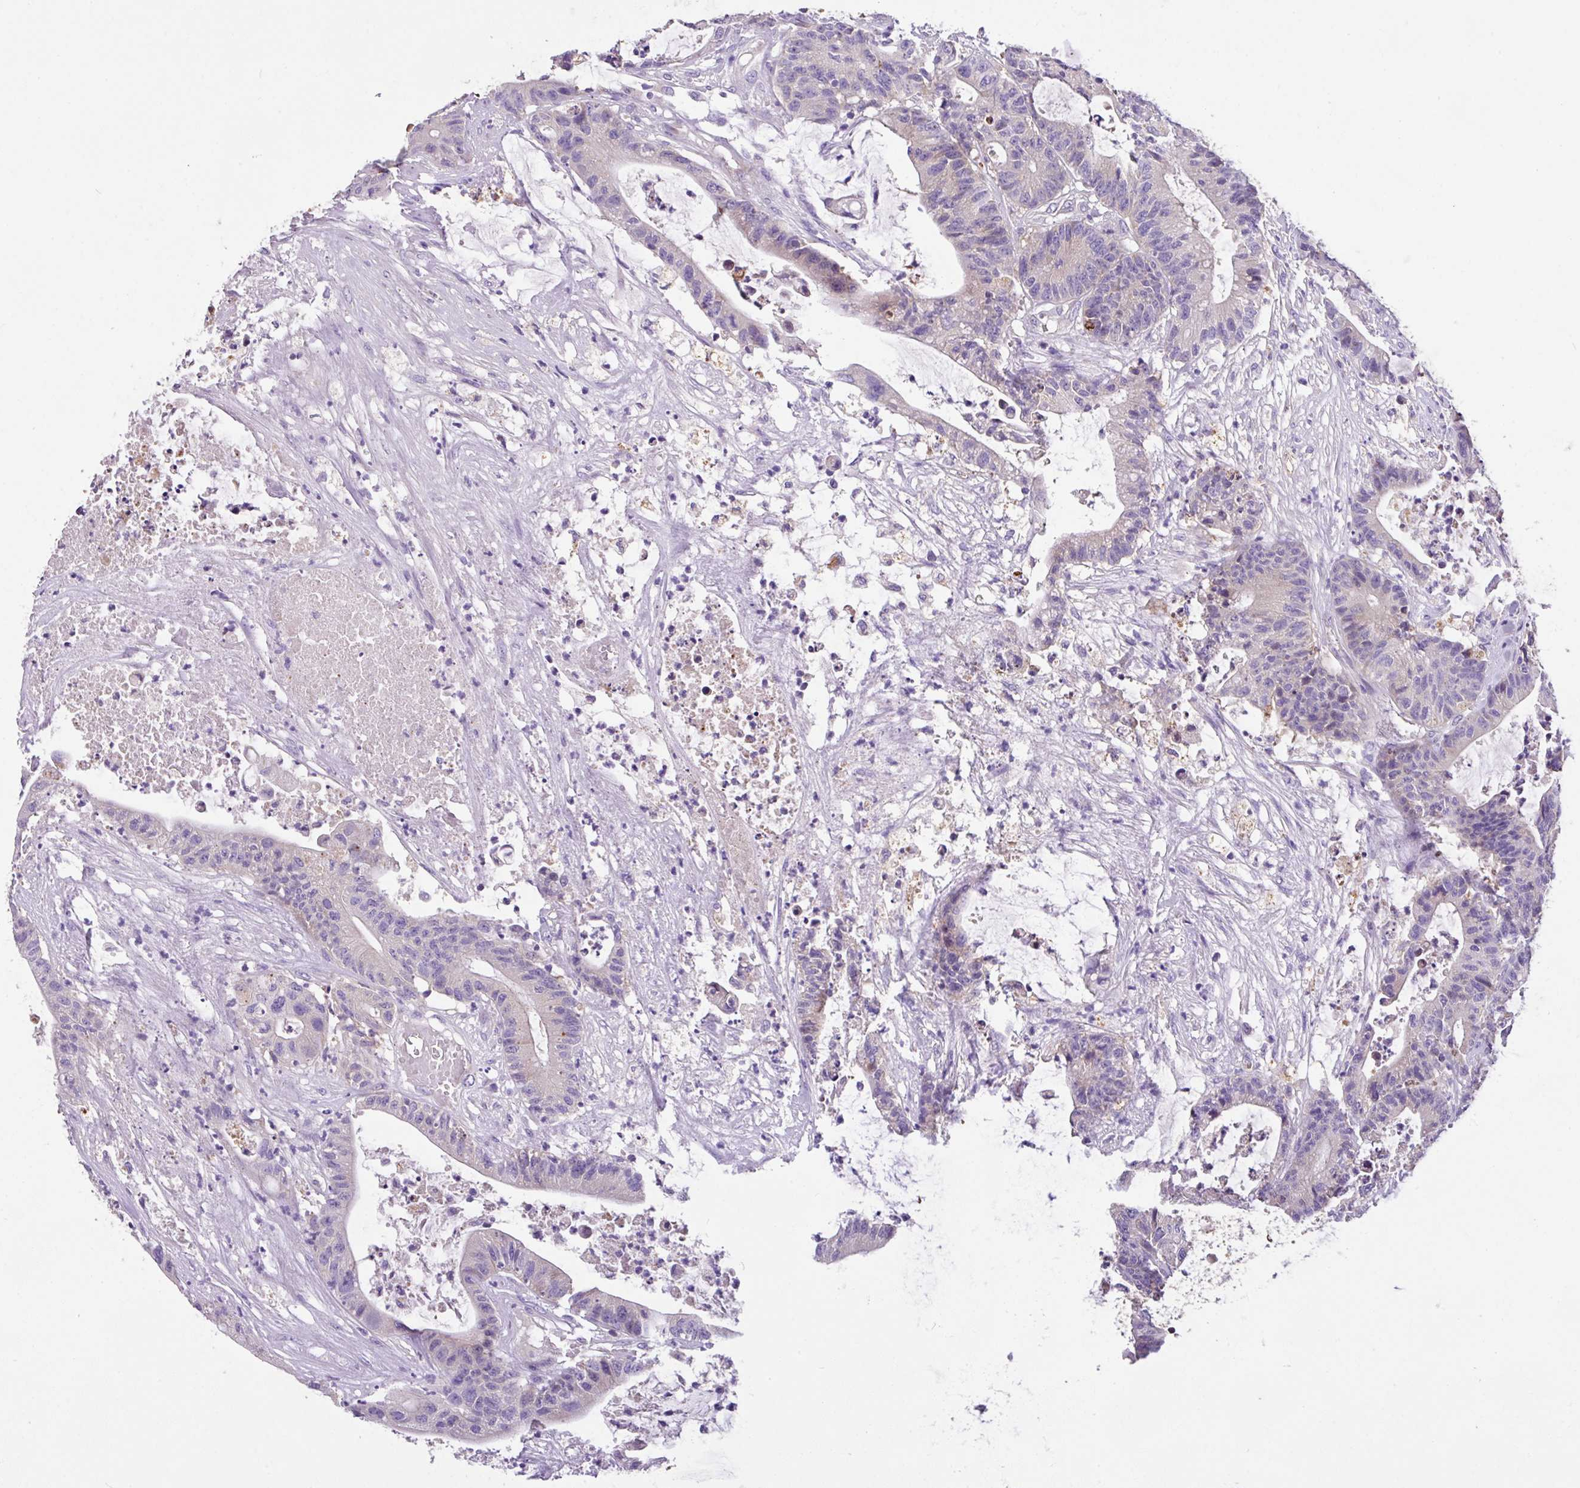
{"staining": {"intensity": "negative", "quantity": "none", "location": "none"}, "tissue": "colorectal cancer", "cell_type": "Tumor cells", "image_type": "cancer", "snomed": [{"axis": "morphology", "description": "Adenocarcinoma, NOS"}, {"axis": "topography", "description": "Colon"}], "caption": "Human colorectal adenocarcinoma stained for a protein using immunohistochemistry displays no expression in tumor cells.", "gene": "ANXA2R", "patient": {"sex": "female", "age": 84}}